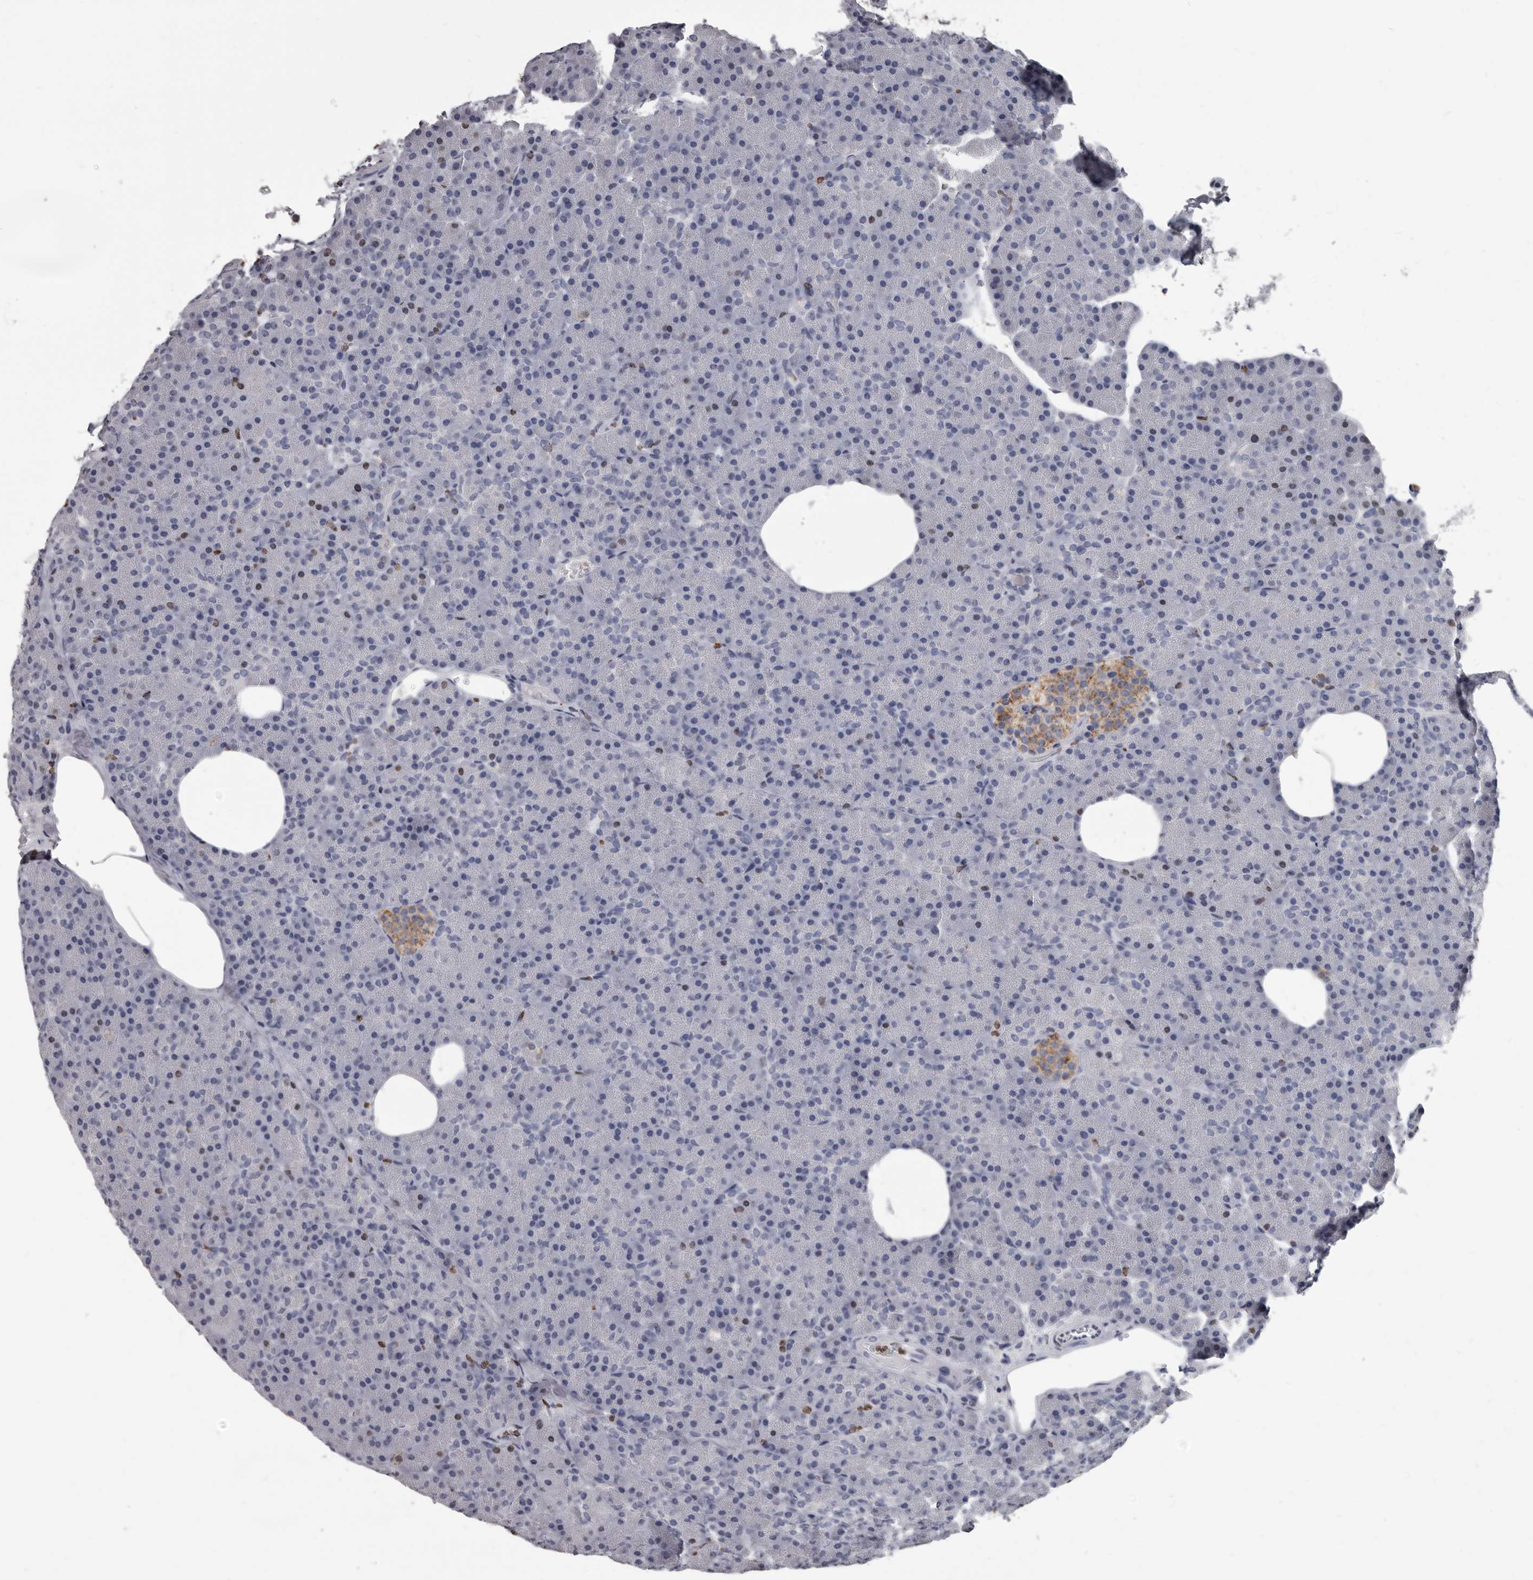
{"staining": {"intensity": "moderate", "quantity": "<25%", "location": "nuclear"}, "tissue": "pancreas", "cell_type": "Exocrine glandular cells", "image_type": "normal", "snomed": [{"axis": "morphology", "description": "Normal tissue, NOS"}, {"axis": "morphology", "description": "Carcinoid, malignant, NOS"}, {"axis": "topography", "description": "Pancreas"}], "caption": "Normal pancreas displays moderate nuclear positivity in about <25% of exocrine glandular cells Immunohistochemistry stains the protein in brown and the nuclei are stained blue..", "gene": "AHR", "patient": {"sex": "female", "age": 35}}